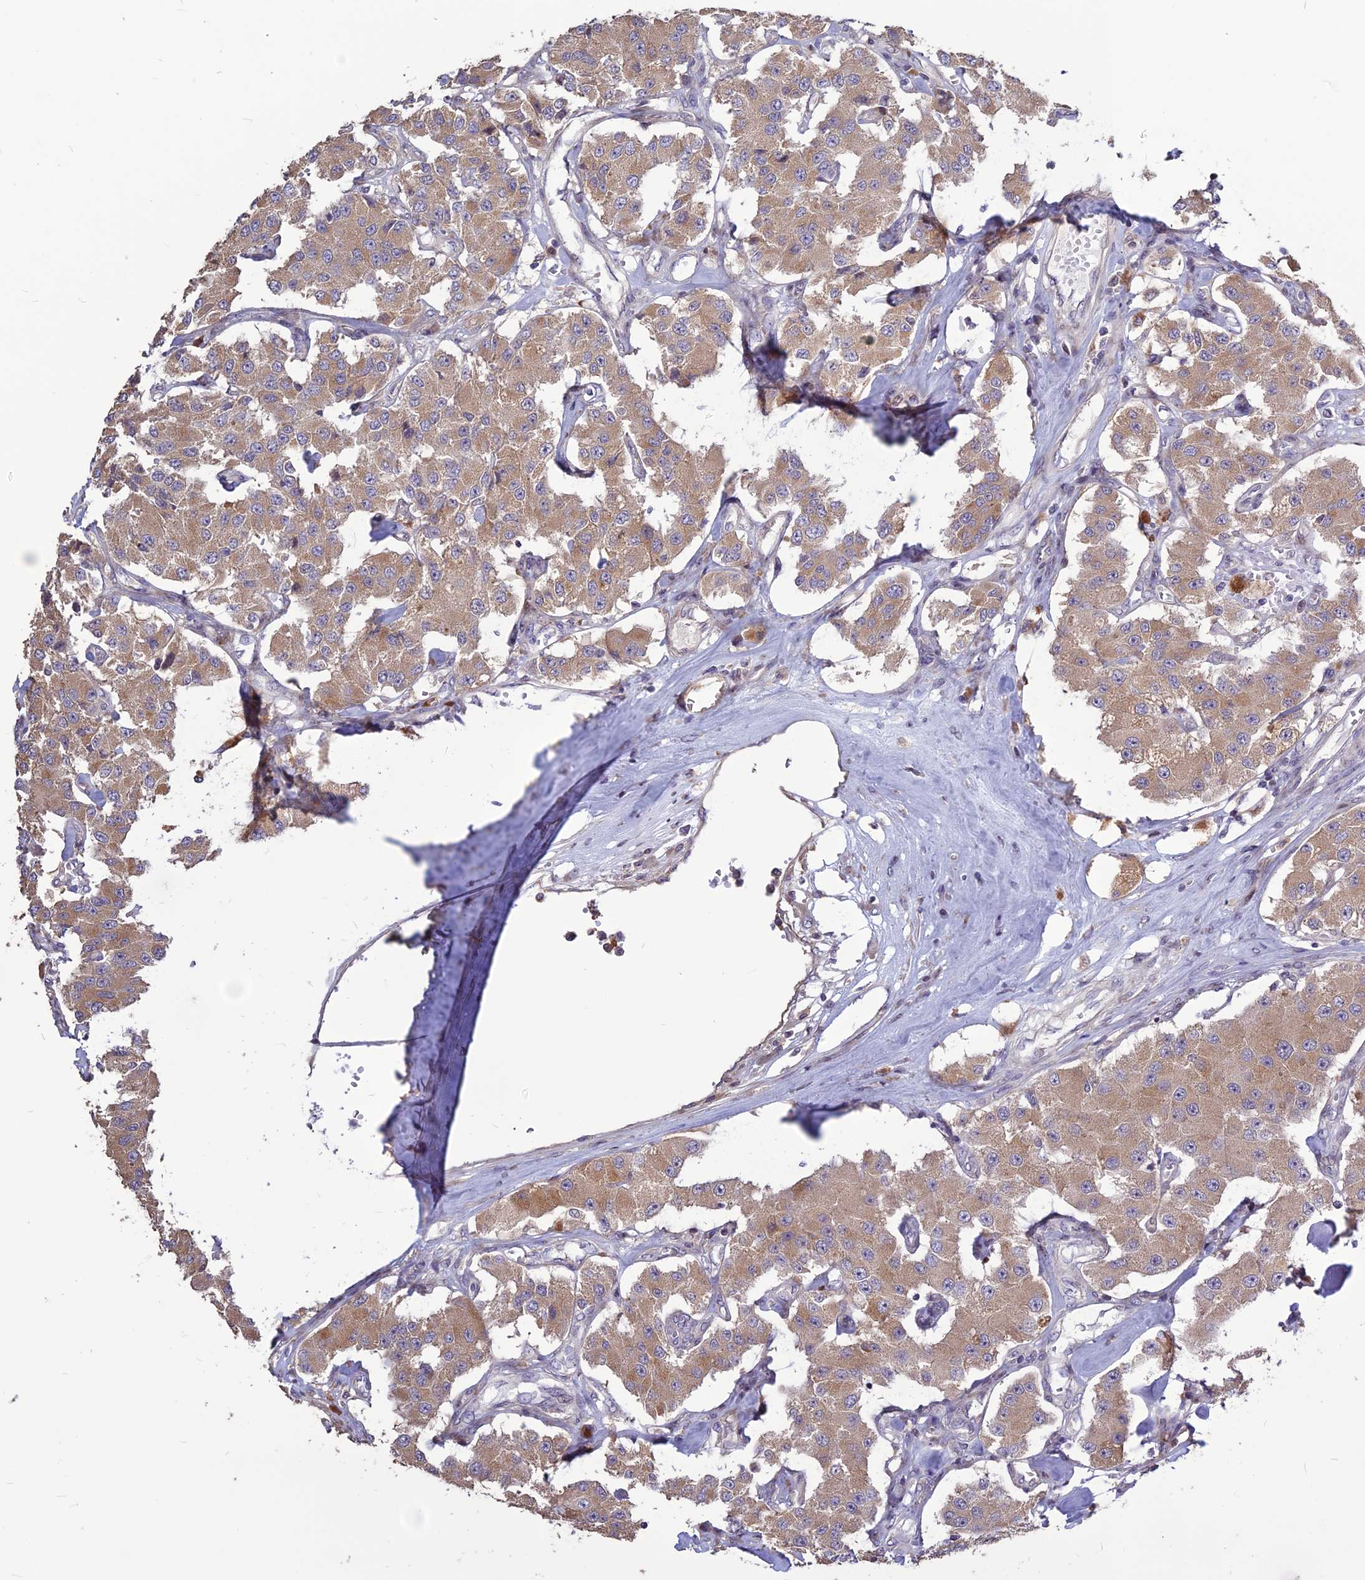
{"staining": {"intensity": "moderate", "quantity": ">75%", "location": "cytoplasmic/membranous"}, "tissue": "carcinoid", "cell_type": "Tumor cells", "image_type": "cancer", "snomed": [{"axis": "morphology", "description": "Carcinoid, malignant, NOS"}, {"axis": "topography", "description": "Pancreas"}], "caption": "IHC of human malignant carcinoid demonstrates medium levels of moderate cytoplasmic/membranous positivity in approximately >75% of tumor cells.", "gene": "SPG21", "patient": {"sex": "male", "age": 41}}